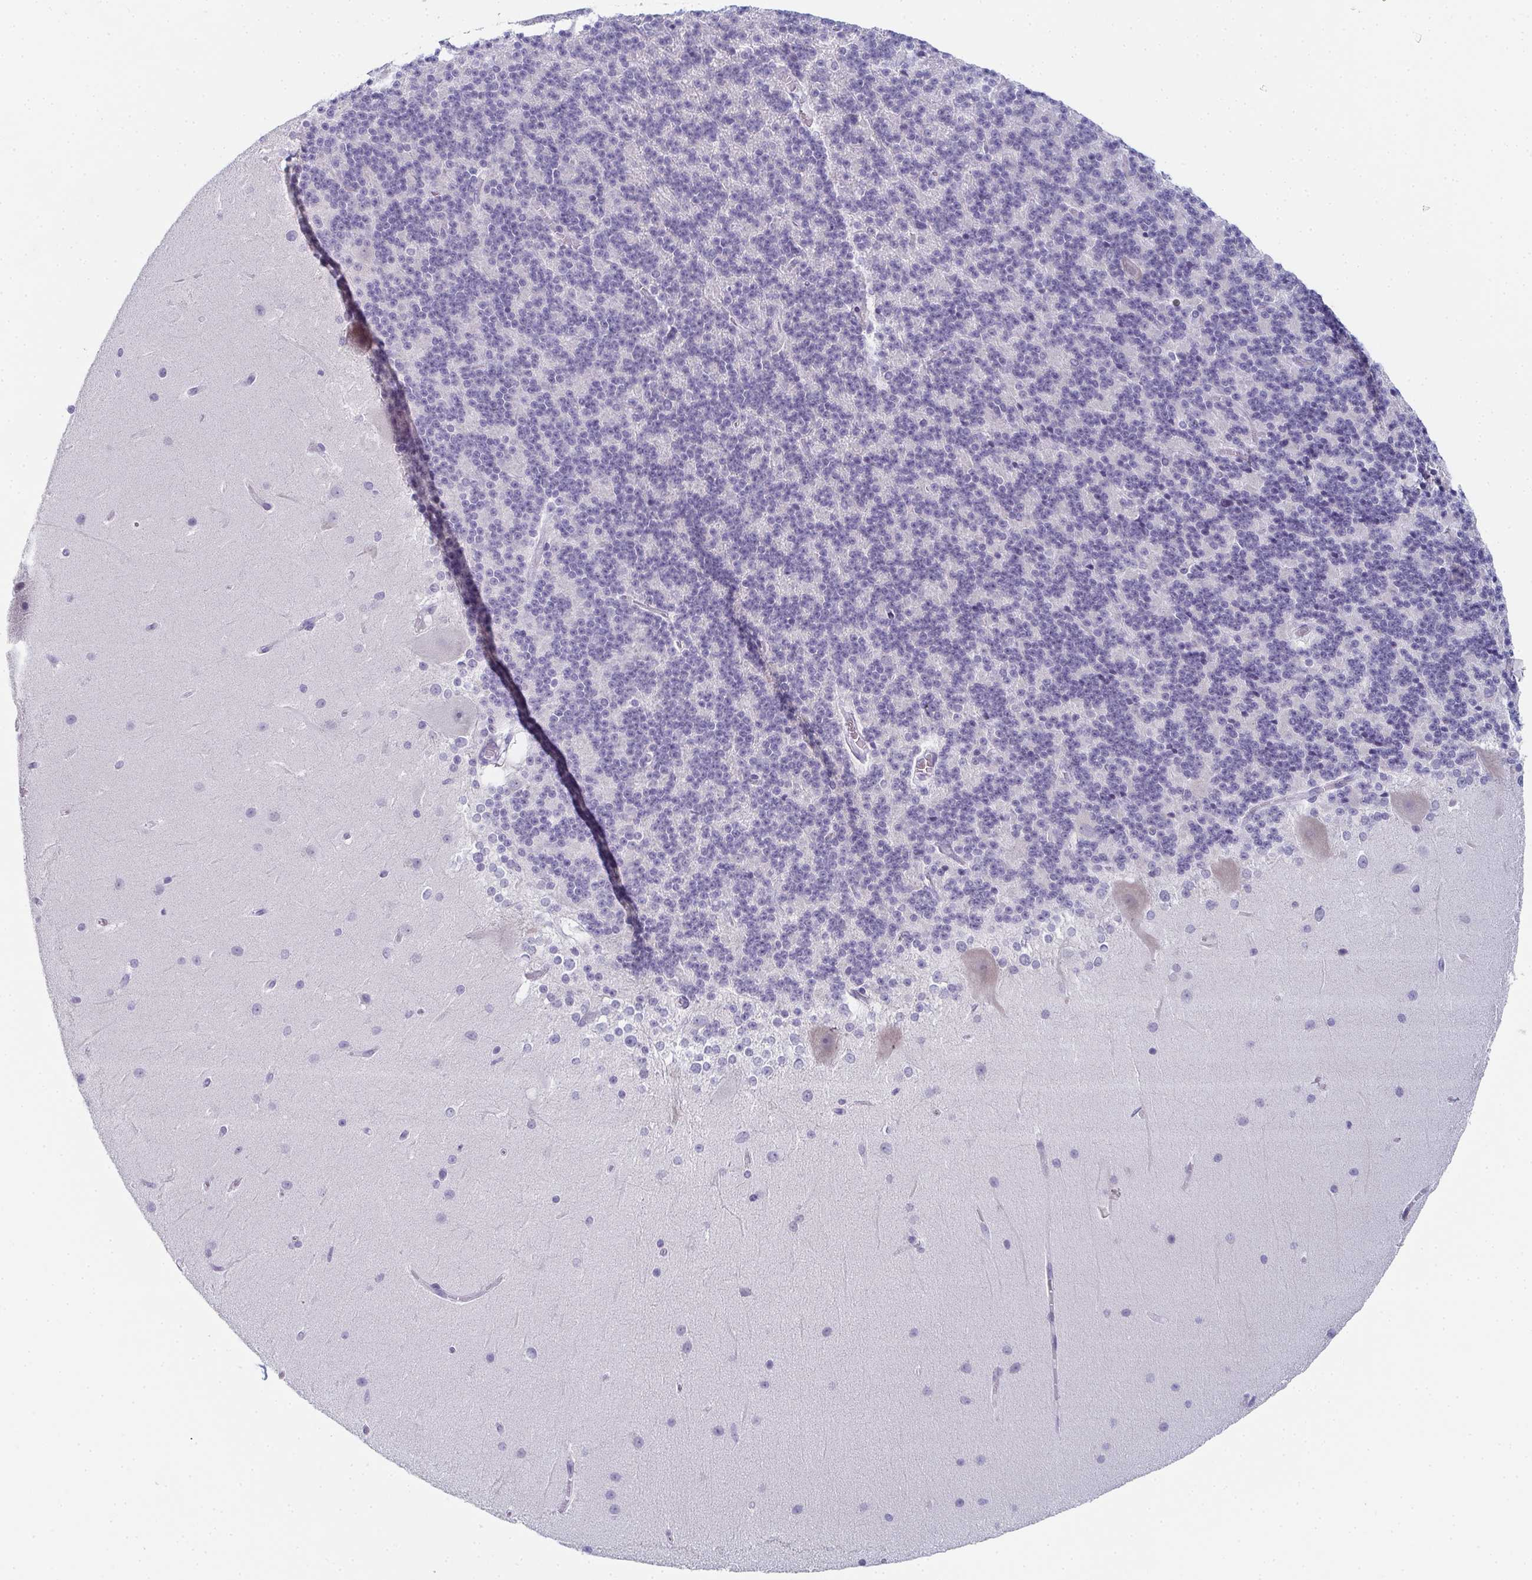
{"staining": {"intensity": "negative", "quantity": "none", "location": "none"}, "tissue": "cerebellum", "cell_type": "Cells in granular layer", "image_type": "normal", "snomed": [{"axis": "morphology", "description": "Normal tissue, NOS"}, {"axis": "topography", "description": "Cerebellum"}], "caption": "DAB (3,3'-diaminobenzidine) immunohistochemical staining of normal human cerebellum demonstrates no significant staining in cells in granular layer.", "gene": "PYCR3", "patient": {"sex": "female", "age": 19}}